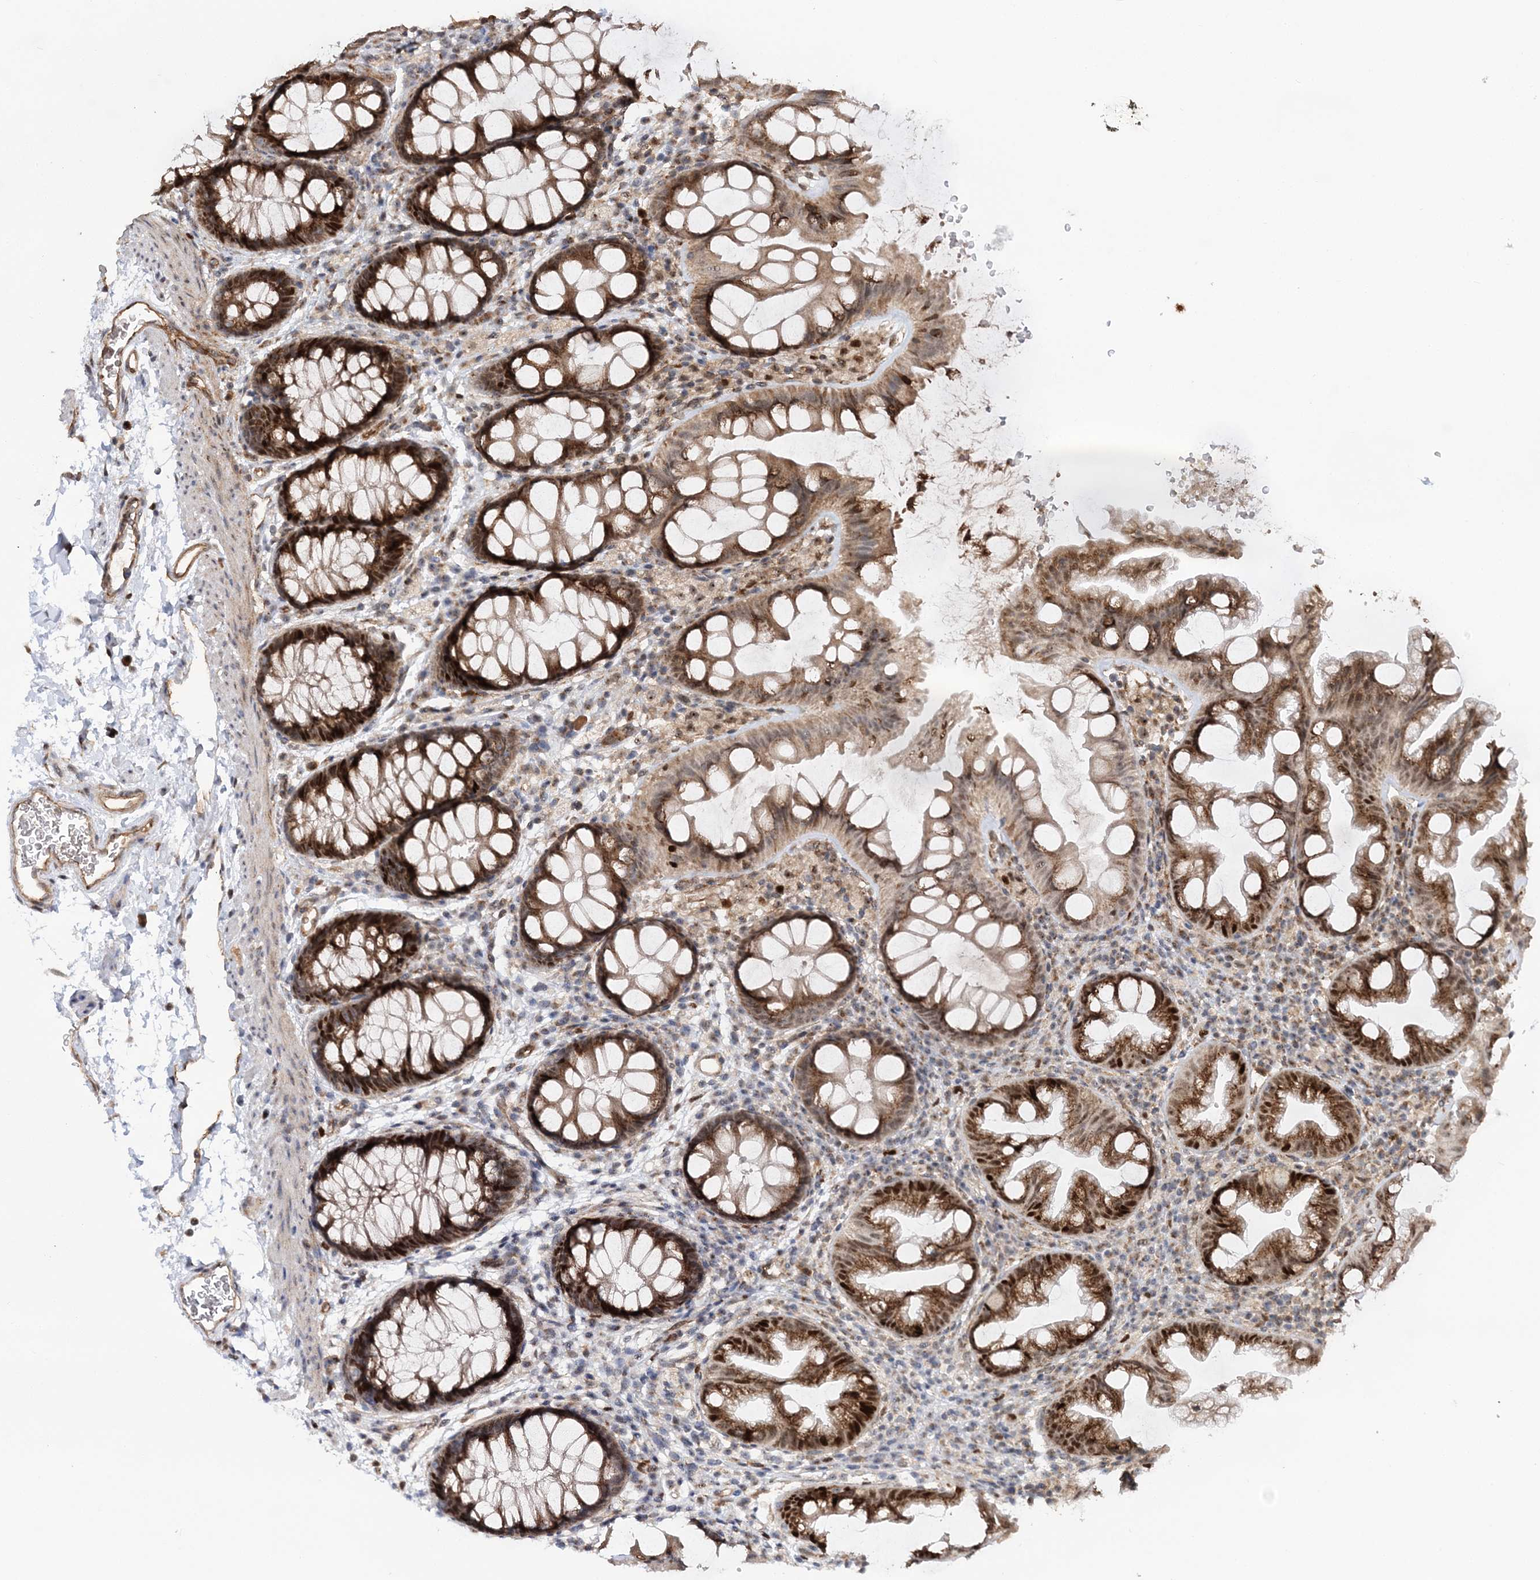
{"staining": {"intensity": "moderate", "quantity": ">75%", "location": "cytoplasmic/membranous"}, "tissue": "colon", "cell_type": "Endothelial cells", "image_type": "normal", "snomed": [{"axis": "morphology", "description": "Normal tissue, NOS"}, {"axis": "topography", "description": "Colon"}], "caption": "Immunohistochemistry of normal colon shows medium levels of moderate cytoplasmic/membranous positivity in approximately >75% of endothelial cells. The staining is performed using DAB brown chromogen to label protein expression. The nuclei are counter-stained blue using hematoxylin.", "gene": "KIF4A", "patient": {"sex": "female", "age": 62}}